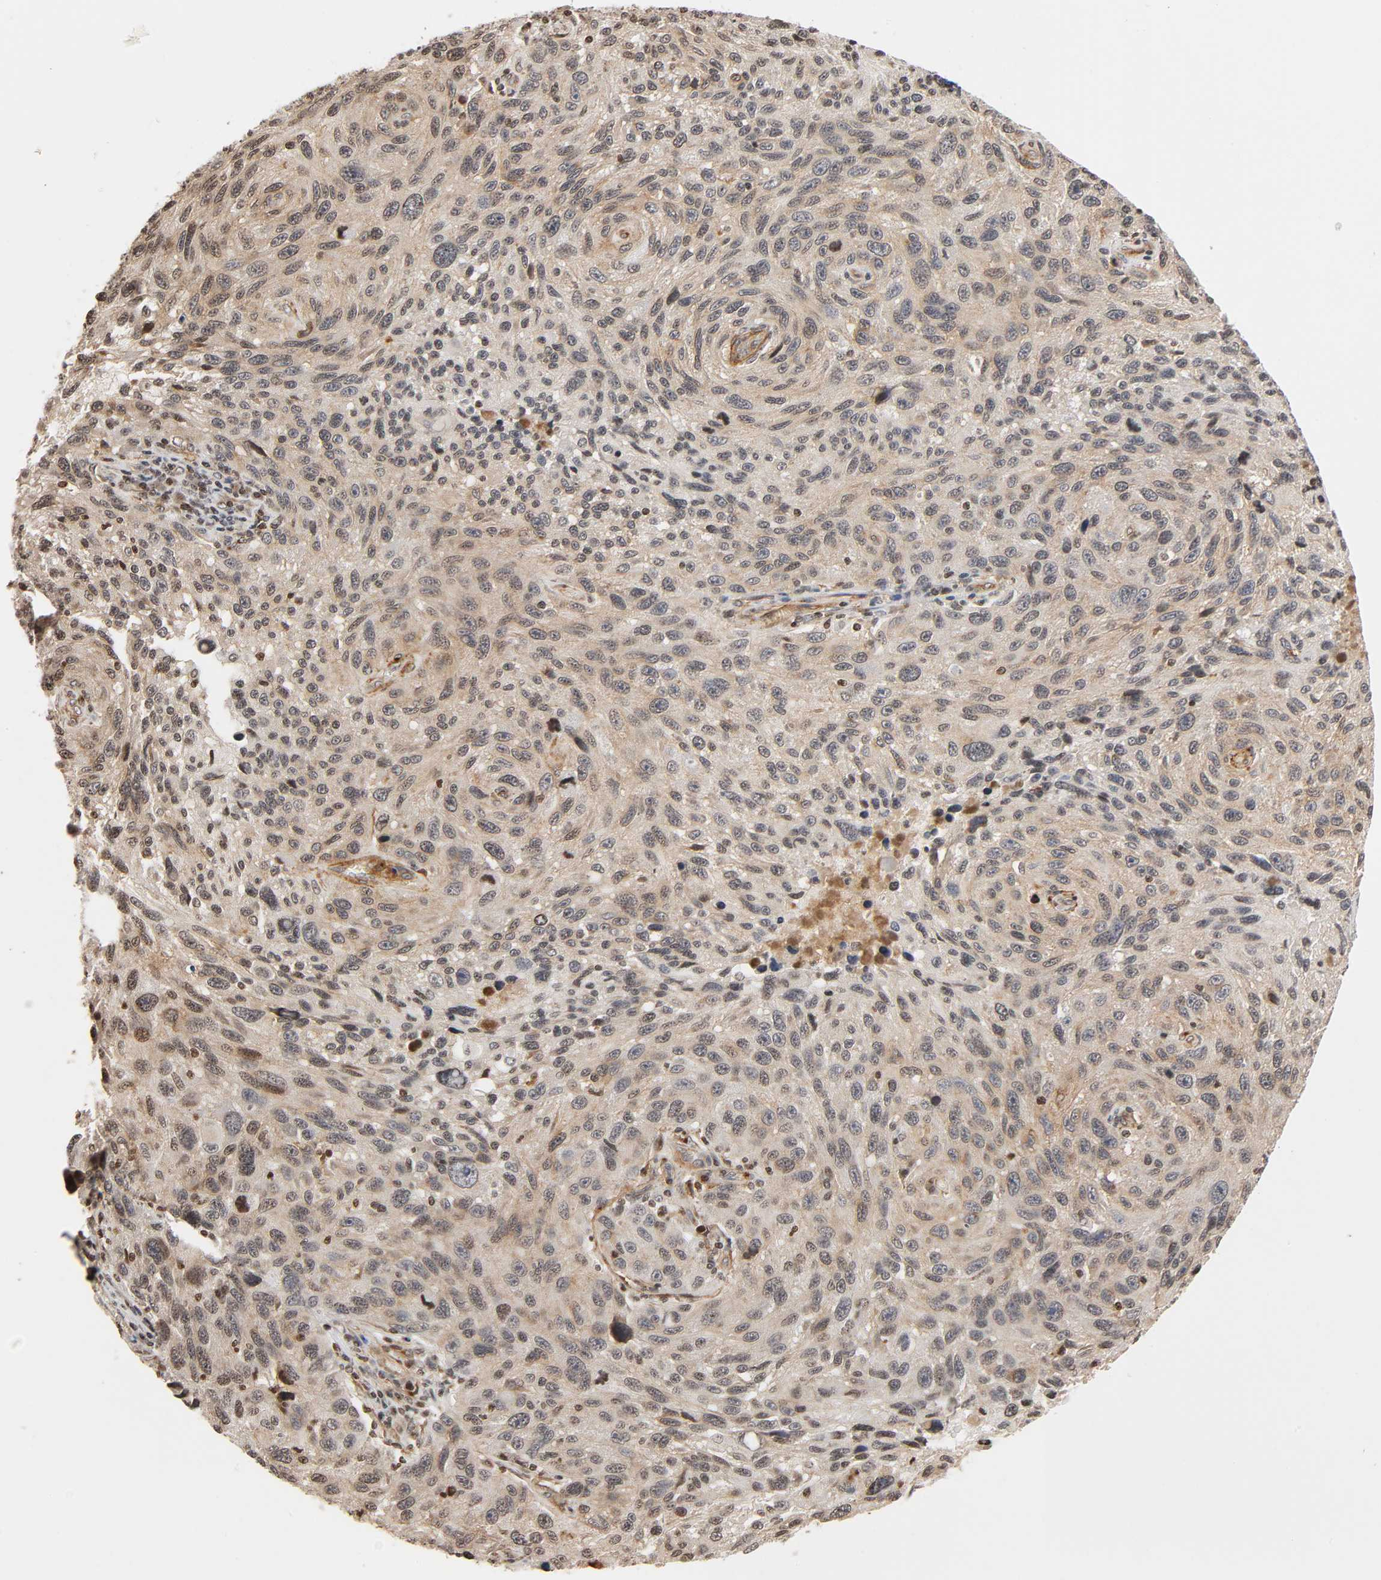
{"staining": {"intensity": "weak", "quantity": ">75%", "location": "cytoplasmic/membranous"}, "tissue": "melanoma", "cell_type": "Tumor cells", "image_type": "cancer", "snomed": [{"axis": "morphology", "description": "Malignant melanoma, NOS"}, {"axis": "topography", "description": "Skin"}], "caption": "The micrograph demonstrates staining of melanoma, revealing weak cytoplasmic/membranous protein staining (brown color) within tumor cells.", "gene": "ITGAV", "patient": {"sex": "male", "age": 53}}